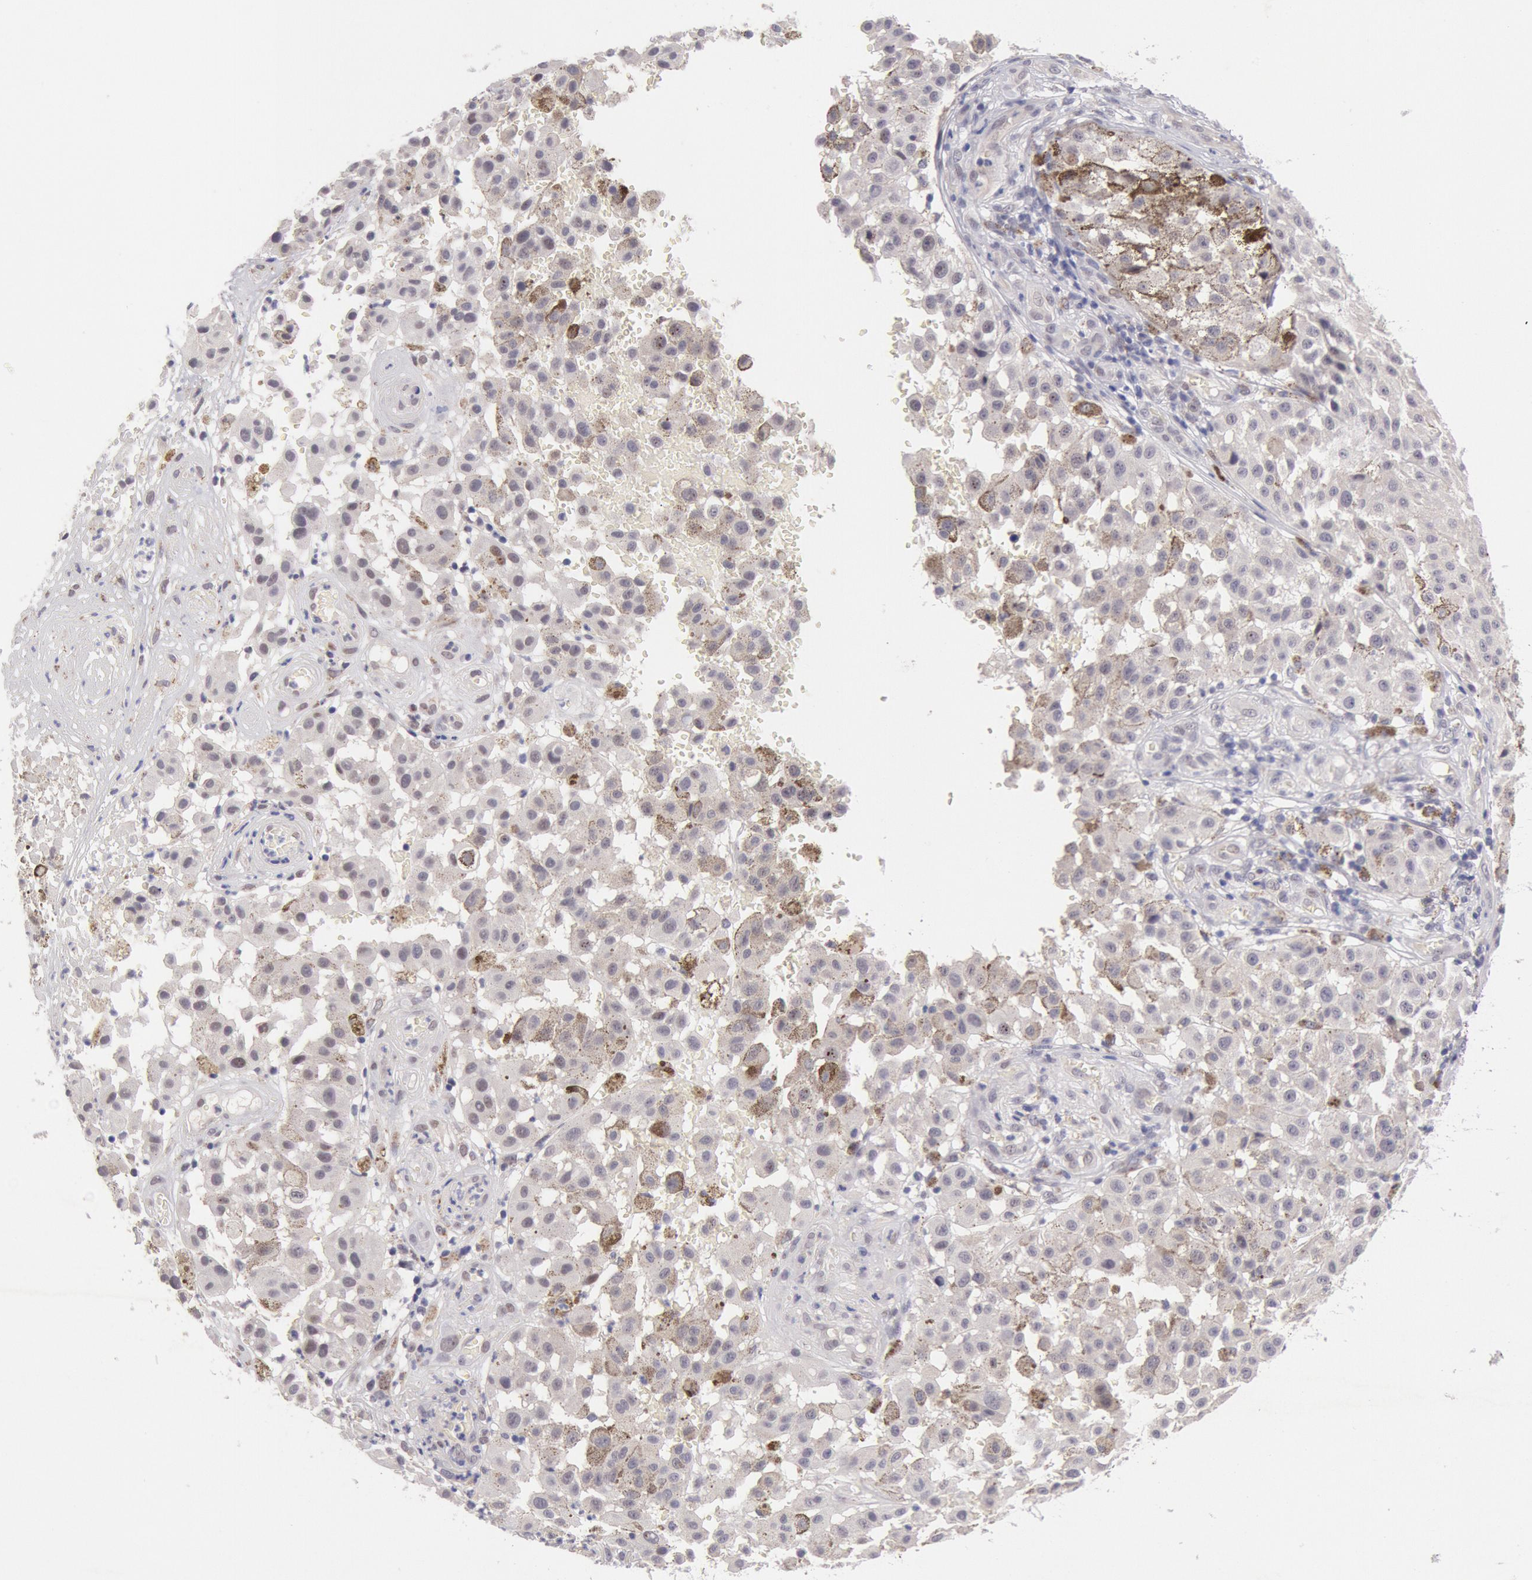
{"staining": {"intensity": "weak", "quantity": "<25%", "location": "nuclear"}, "tissue": "melanoma", "cell_type": "Tumor cells", "image_type": "cancer", "snomed": [{"axis": "morphology", "description": "Malignant melanoma, NOS"}, {"axis": "topography", "description": "Skin"}], "caption": "Immunohistochemical staining of human malignant melanoma exhibits no significant staining in tumor cells.", "gene": "CDKN2B", "patient": {"sex": "female", "age": 64}}